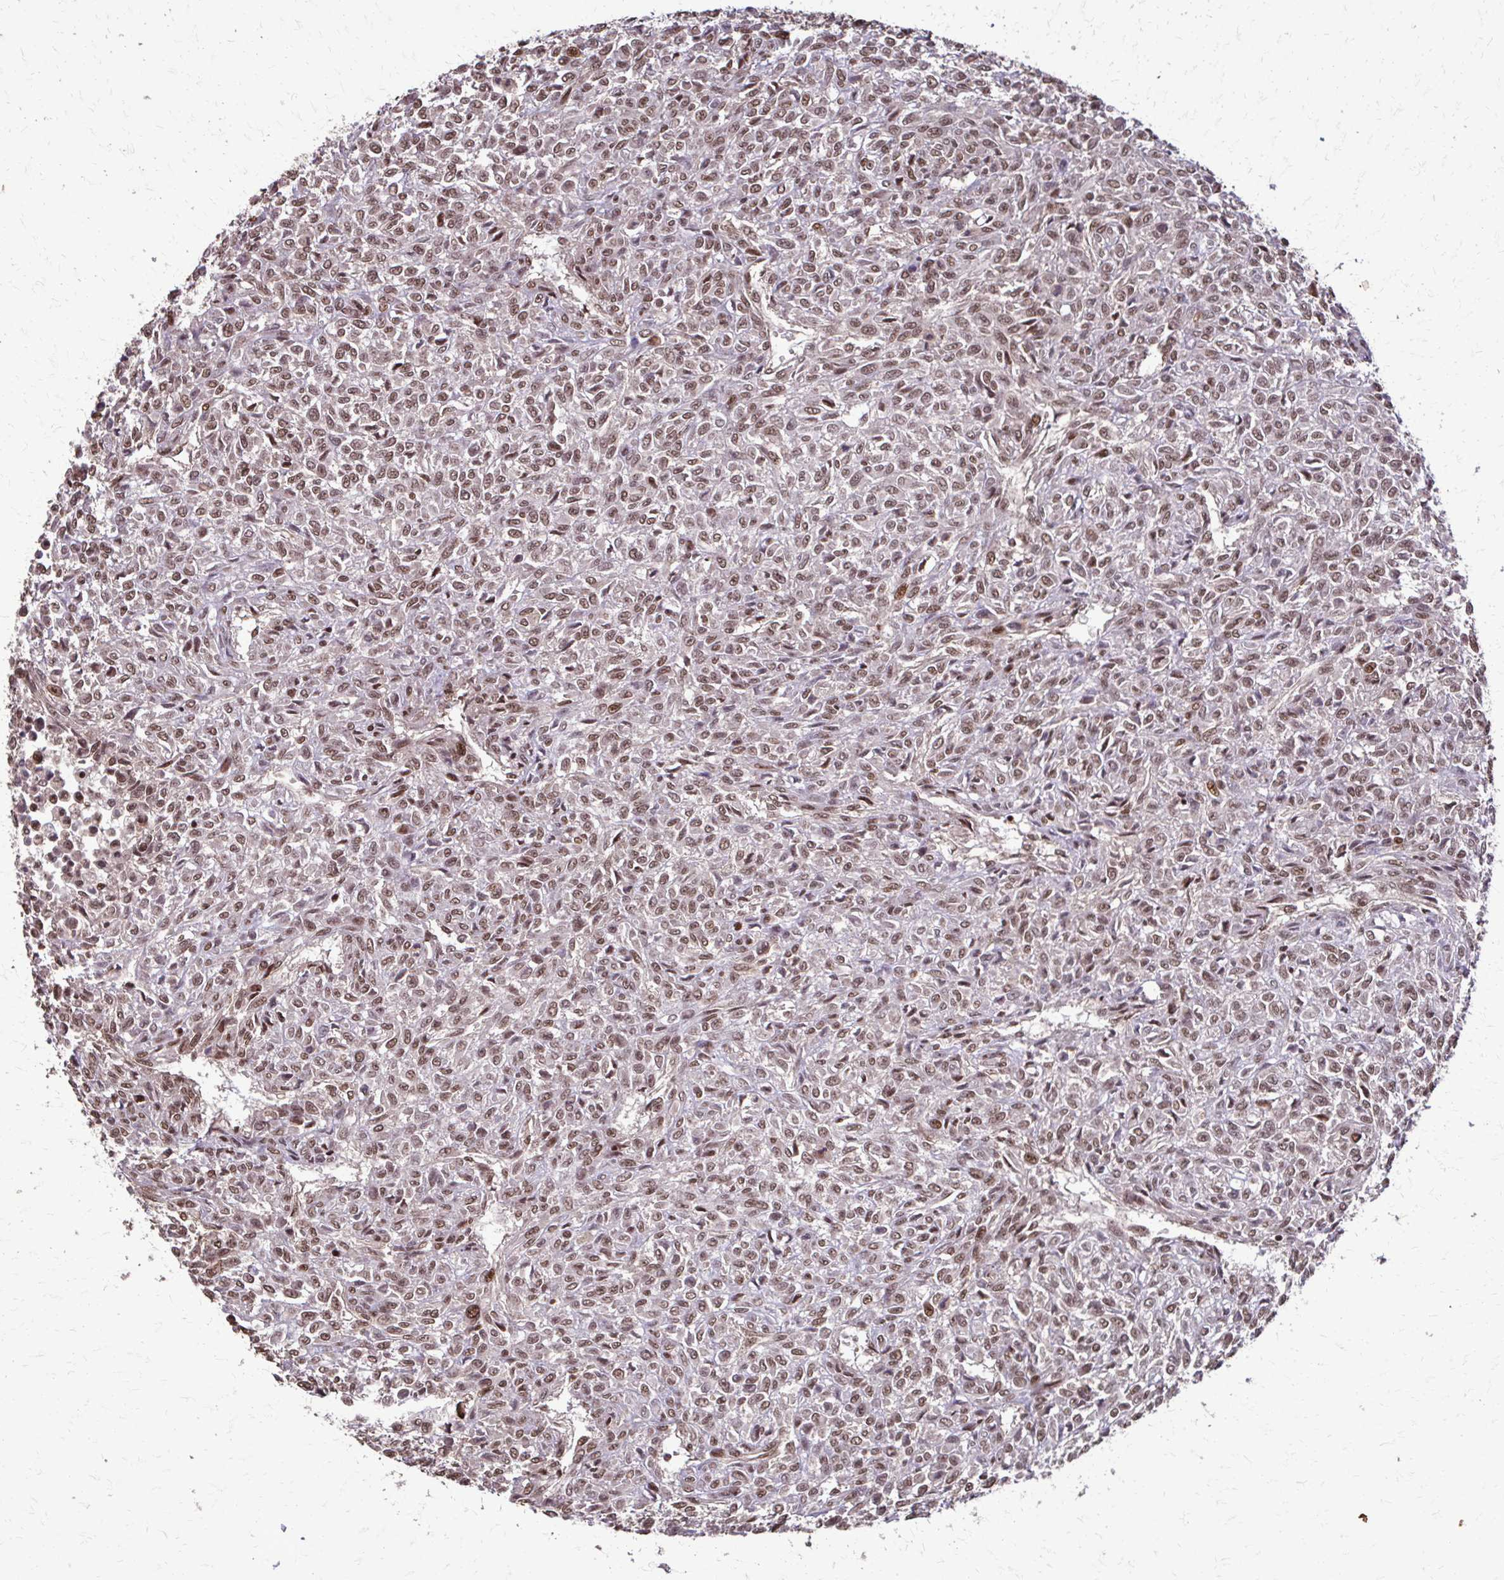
{"staining": {"intensity": "moderate", "quantity": ">75%", "location": "nuclear"}, "tissue": "renal cancer", "cell_type": "Tumor cells", "image_type": "cancer", "snomed": [{"axis": "morphology", "description": "Adenocarcinoma, NOS"}, {"axis": "topography", "description": "Kidney"}], "caption": "A brown stain highlights moderate nuclear staining of a protein in human renal adenocarcinoma tumor cells.", "gene": "SS18", "patient": {"sex": "male", "age": 58}}